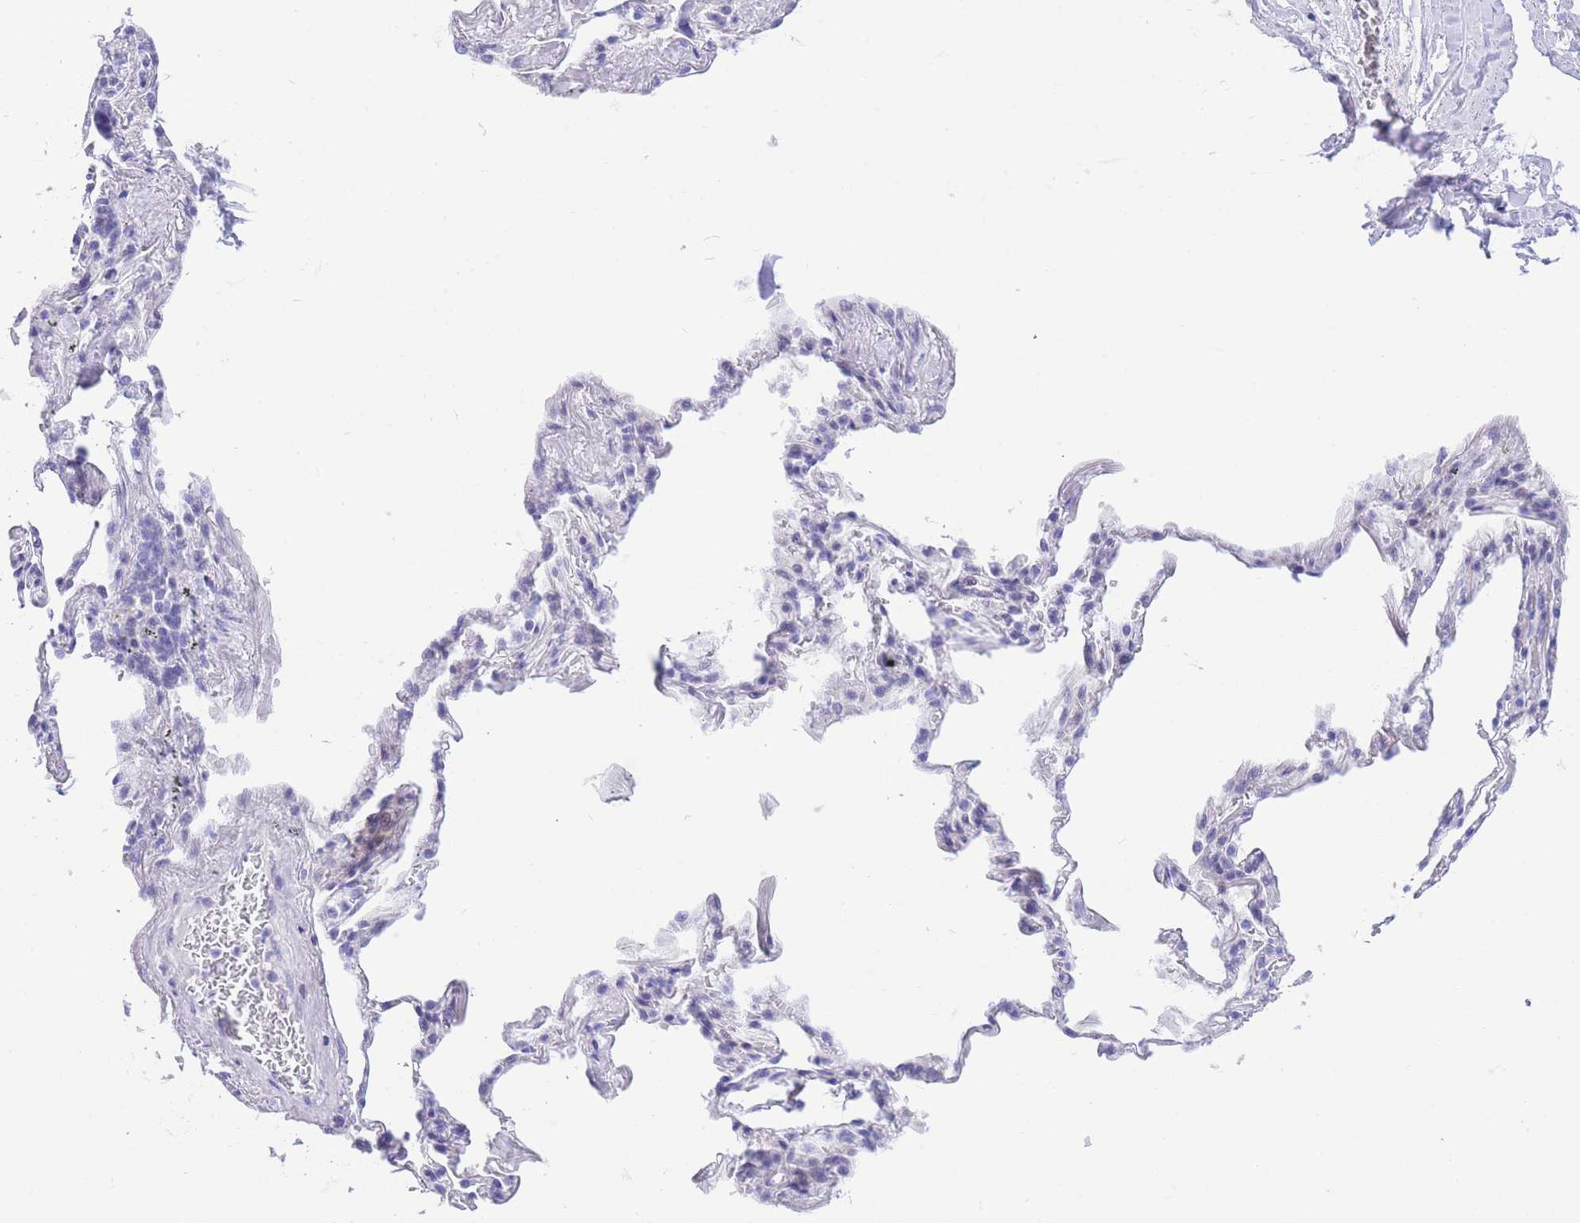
{"staining": {"intensity": "negative", "quantity": "none", "location": "none"}, "tissue": "adipose tissue", "cell_type": "Adipocytes", "image_type": "normal", "snomed": [{"axis": "morphology", "description": "Normal tissue, NOS"}, {"axis": "topography", "description": "Lymph node"}, {"axis": "topography", "description": "Bronchus"}], "caption": "IHC of benign human adipose tissue demonstrates no staining in adipocytes. Brightfield microscopy of immunohistochemistry (IHC) stained with DAB (3,3'-diaminobenzidine) (brown) and hematoxylin (blue), captured at high magnification.", "gene": "TIFAB", "patient": {"sex": "male", "age": 63}}